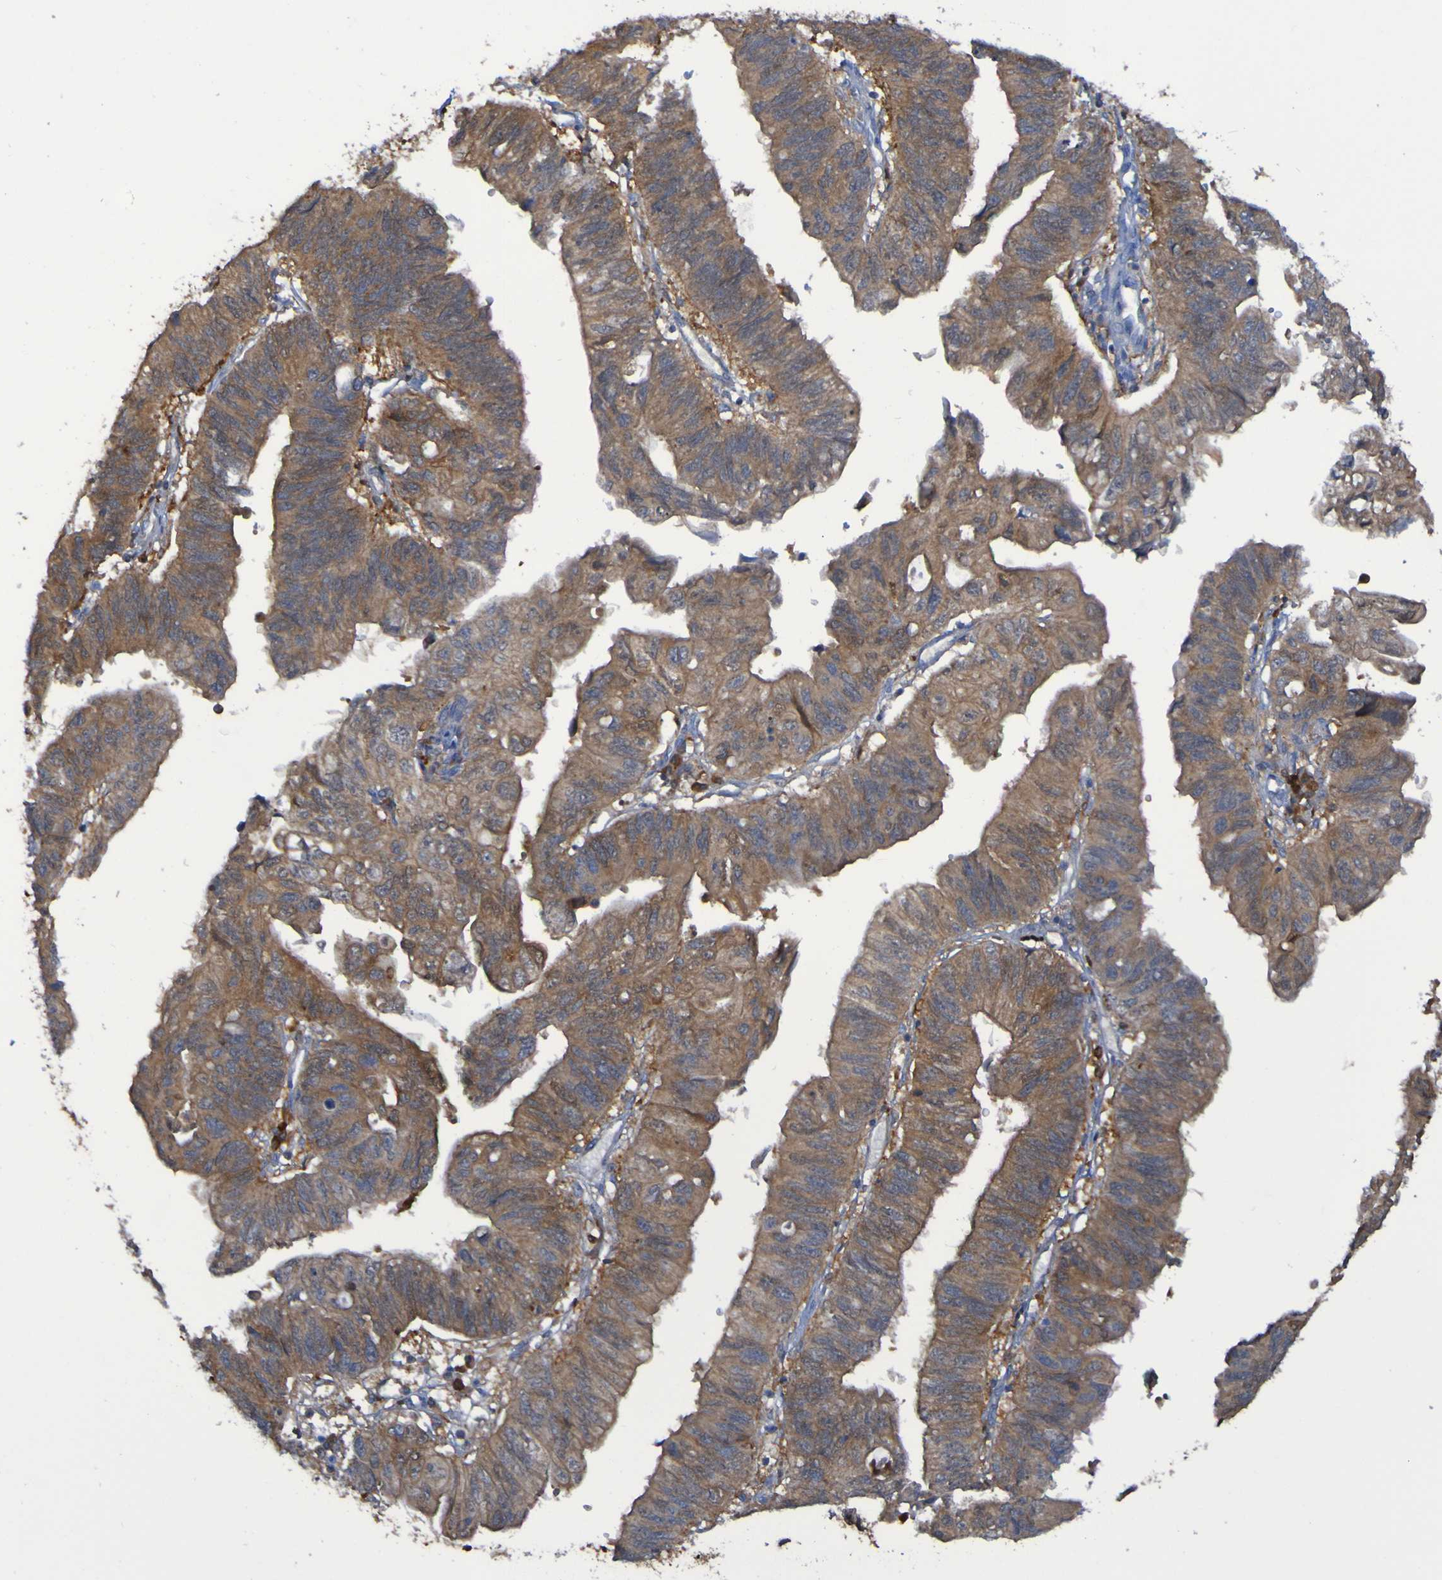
{"staining": {"intensity": "moderate", "quantity": ">75%", "location": "cytoplasmic/membranous"}, "tissue": "stomach cancer", "cell_type": "Tumor cells", "image_type": "cancer", "snomed": [{"axis": "morphology", "description": "Adenocarcinoma, NOS"}, {"axis": "topography", "description": "Stomach"}], "caption": "This photomicrograph displays stomach cancer (adenocarcinoma) stained with IHC to label a protein in brown. The cytoplasmic/membranous of tumor cells show moderate positivity for the protein. Nuclei are counter-stained blue.", "gene": "MPPE1", "patient": {"sex": "male", "age": 59}}